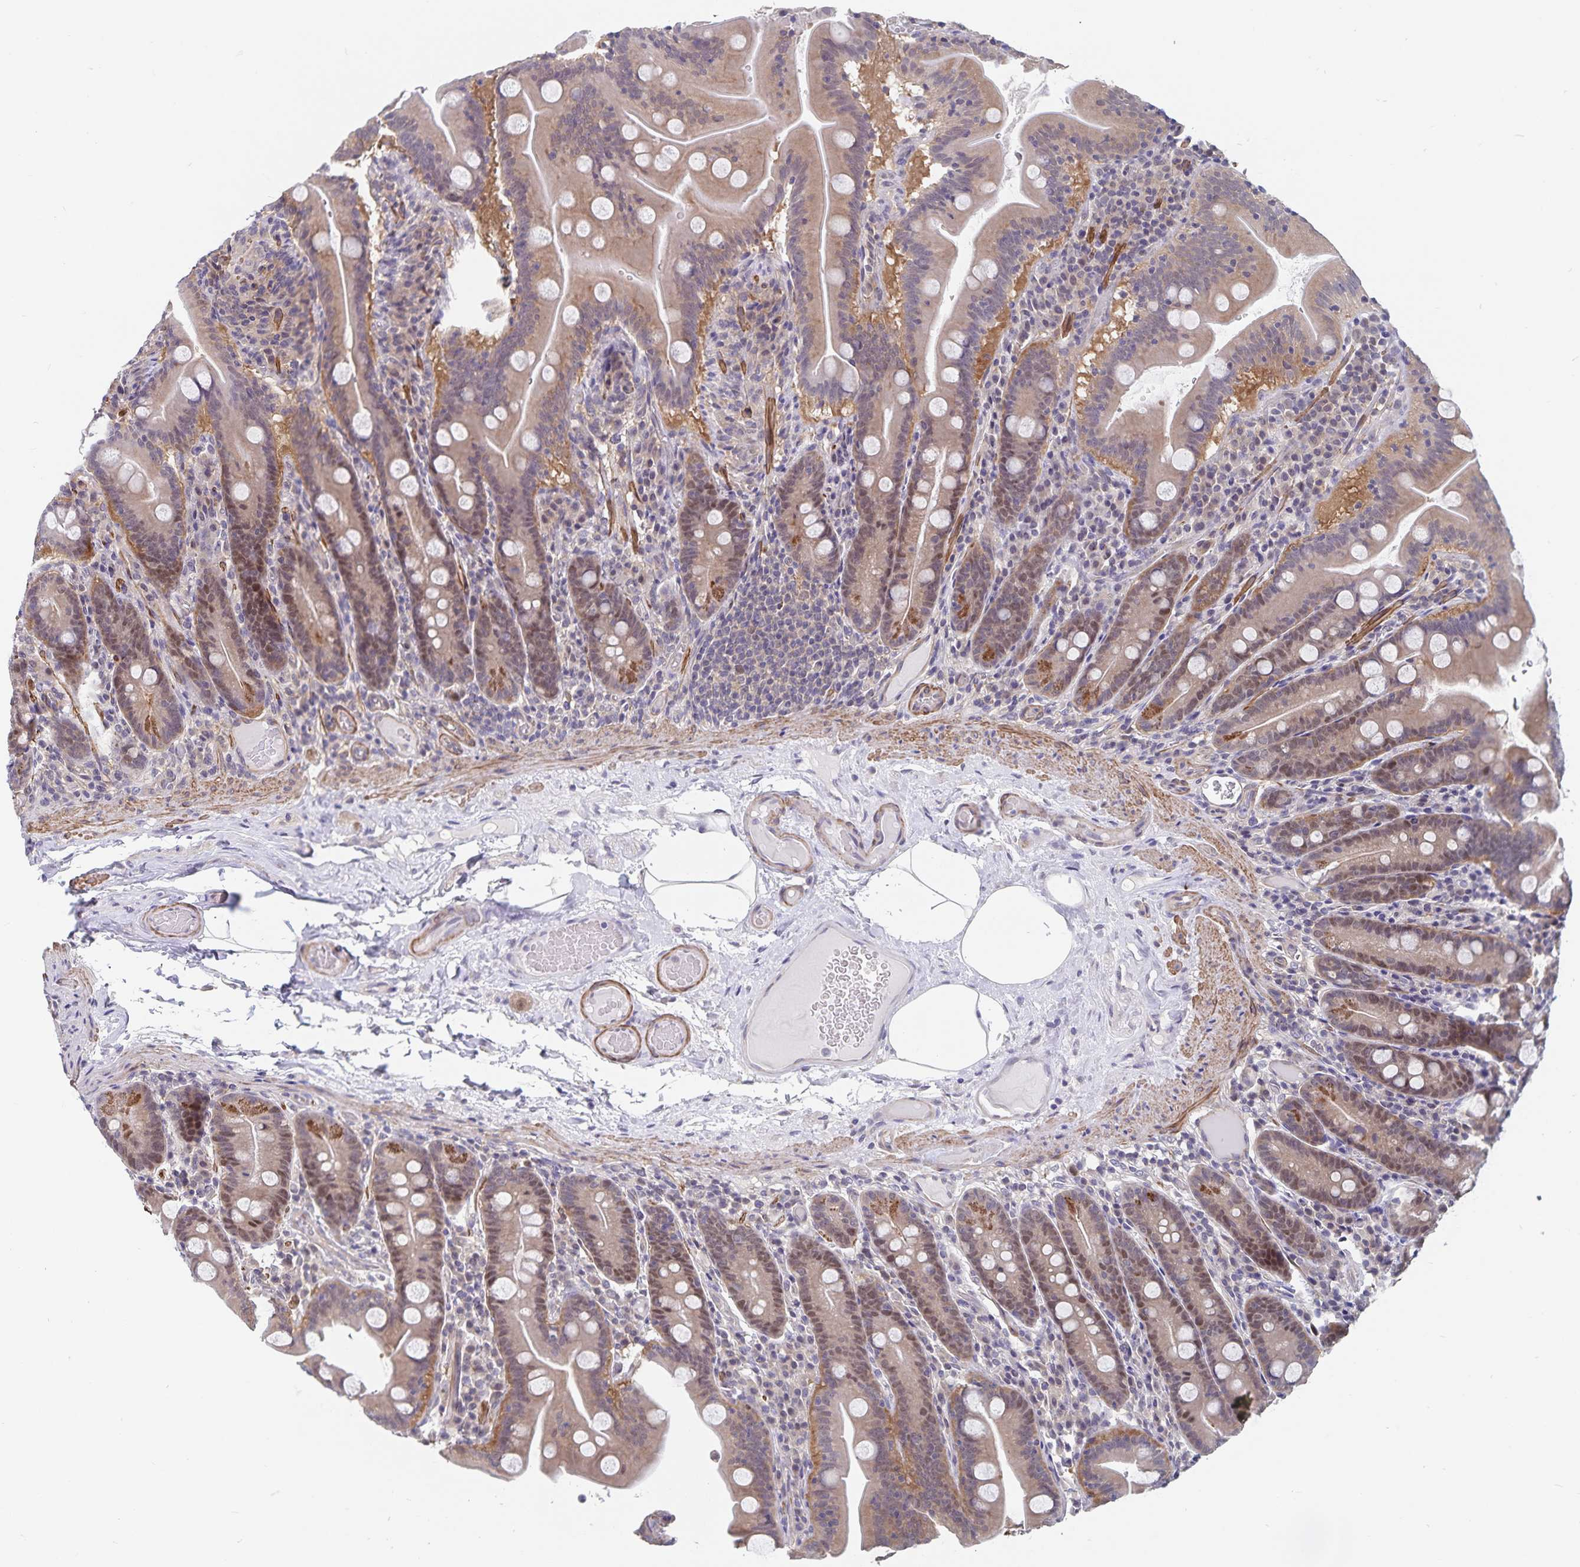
{"staining": {"intensity": "weak", "quantity": "25%-75%", "location": "cytoplasmic/membranous,nuclear"}, "tissue": "small intestine", "cell_type": "Glandular cells", "image_type": "normal", "snomed": [{"axis": "morphology", "description": "Normal tissue, NOS"}, {"axis": "topography", "description": "Small intestine"}], "caption": "Small intestine stained for a protein (brown) exhibits weak cytoplasmic/membranous,nuclear positive staining in approximately 25%-75% of glandular cells.", "gene": "BAG6", "patient": {"sex": "male", "age": 37}}